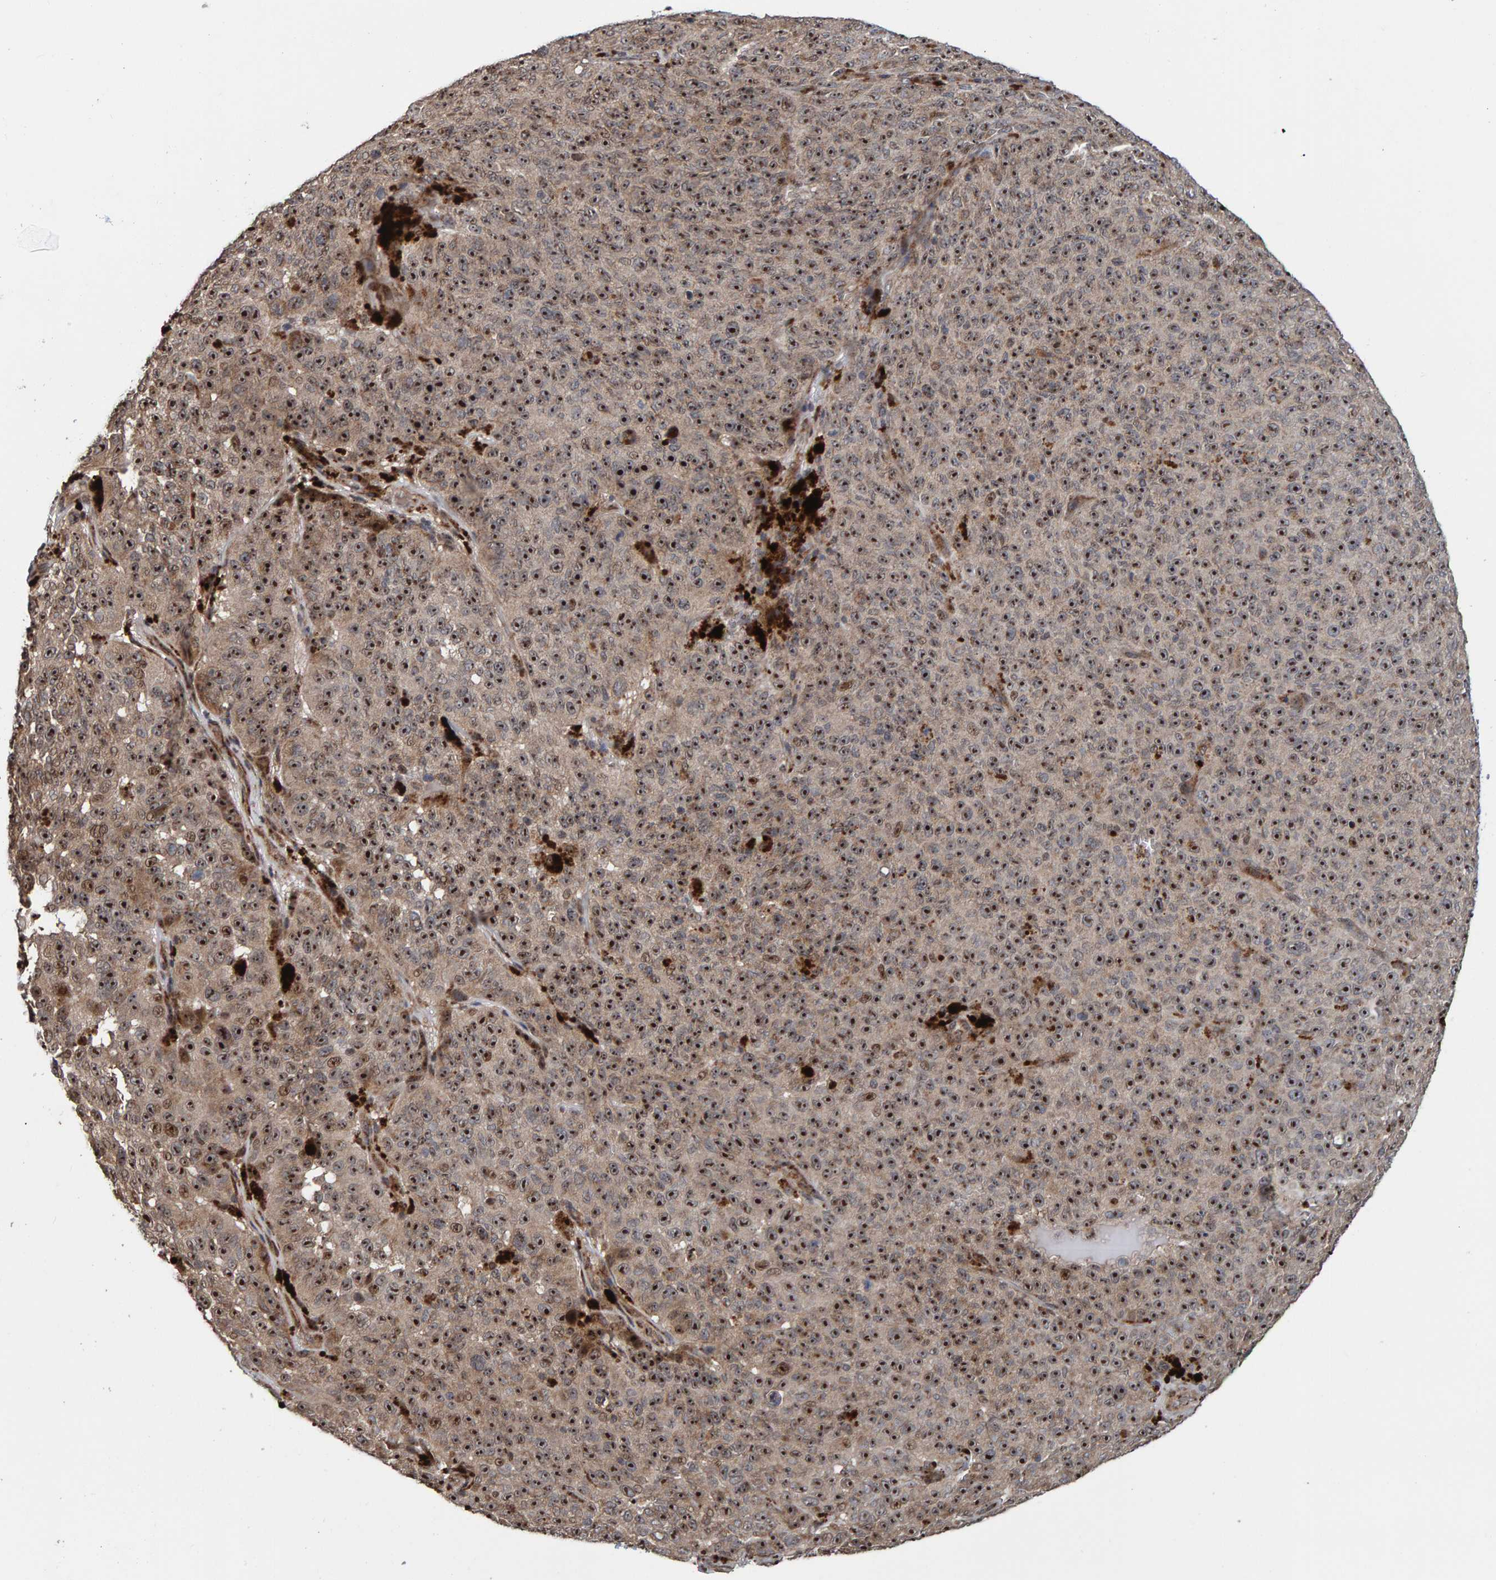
{"staining": {"intensity": "moderate", "quantity": ">75%", "location": "nuclear"}, "tissue": "melanoma", "cell_type": "Tumor cells", "image_type": "cancer", "snomed": [{"axis": "morphology", "description": "Malignant melanoma, NOS"}, {"axis": "topography", "description": "Skin"}], "caption": "Tumor cells demonstrate medium levels of moderate nuclear staining in about >75% of cells in human melanoma. (Brightfield microscopy of DAB IHC at high magnification).", "gene": "CCDC25", "patient": {"sex": "female", "age": 82}}